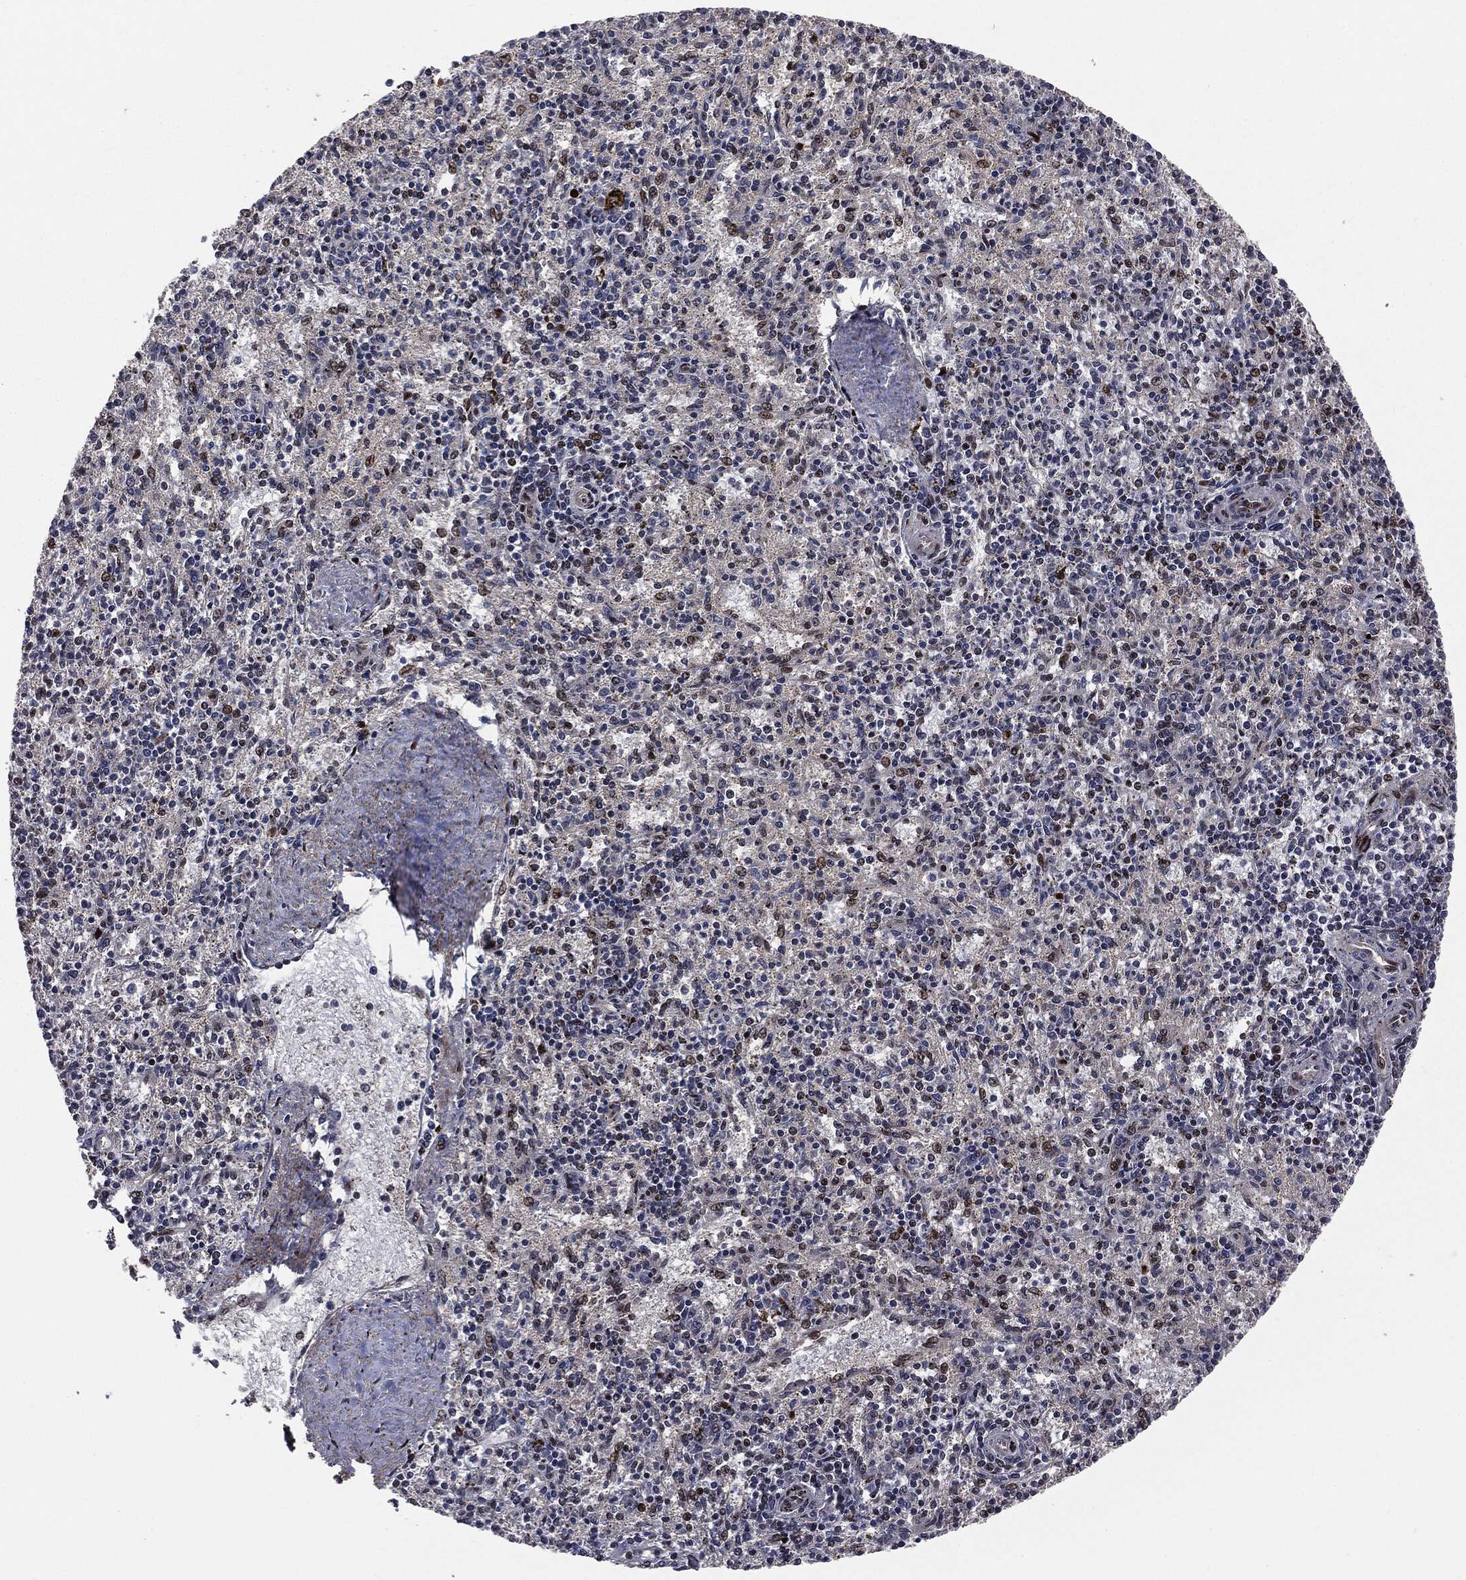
{"staining": {"intensity": "strong", "quantity": "<25%", "location": "nuclear"}, "tissue": "spleen", "cell_type": "Cells in red pulp", "image_type": "normal", "snomed": [{"axis": "morphology", "description": "Normal tissue, NOS"}, {"axis": "topography", "description": "Spleen"}], "caption": "Human spleen stained for a protein (brown) reveals strong nuclear positive positivity in about <25% of cells in red pulp.", "gene": "SMAD4", "patient": {"sex": "female", "age": 37}}